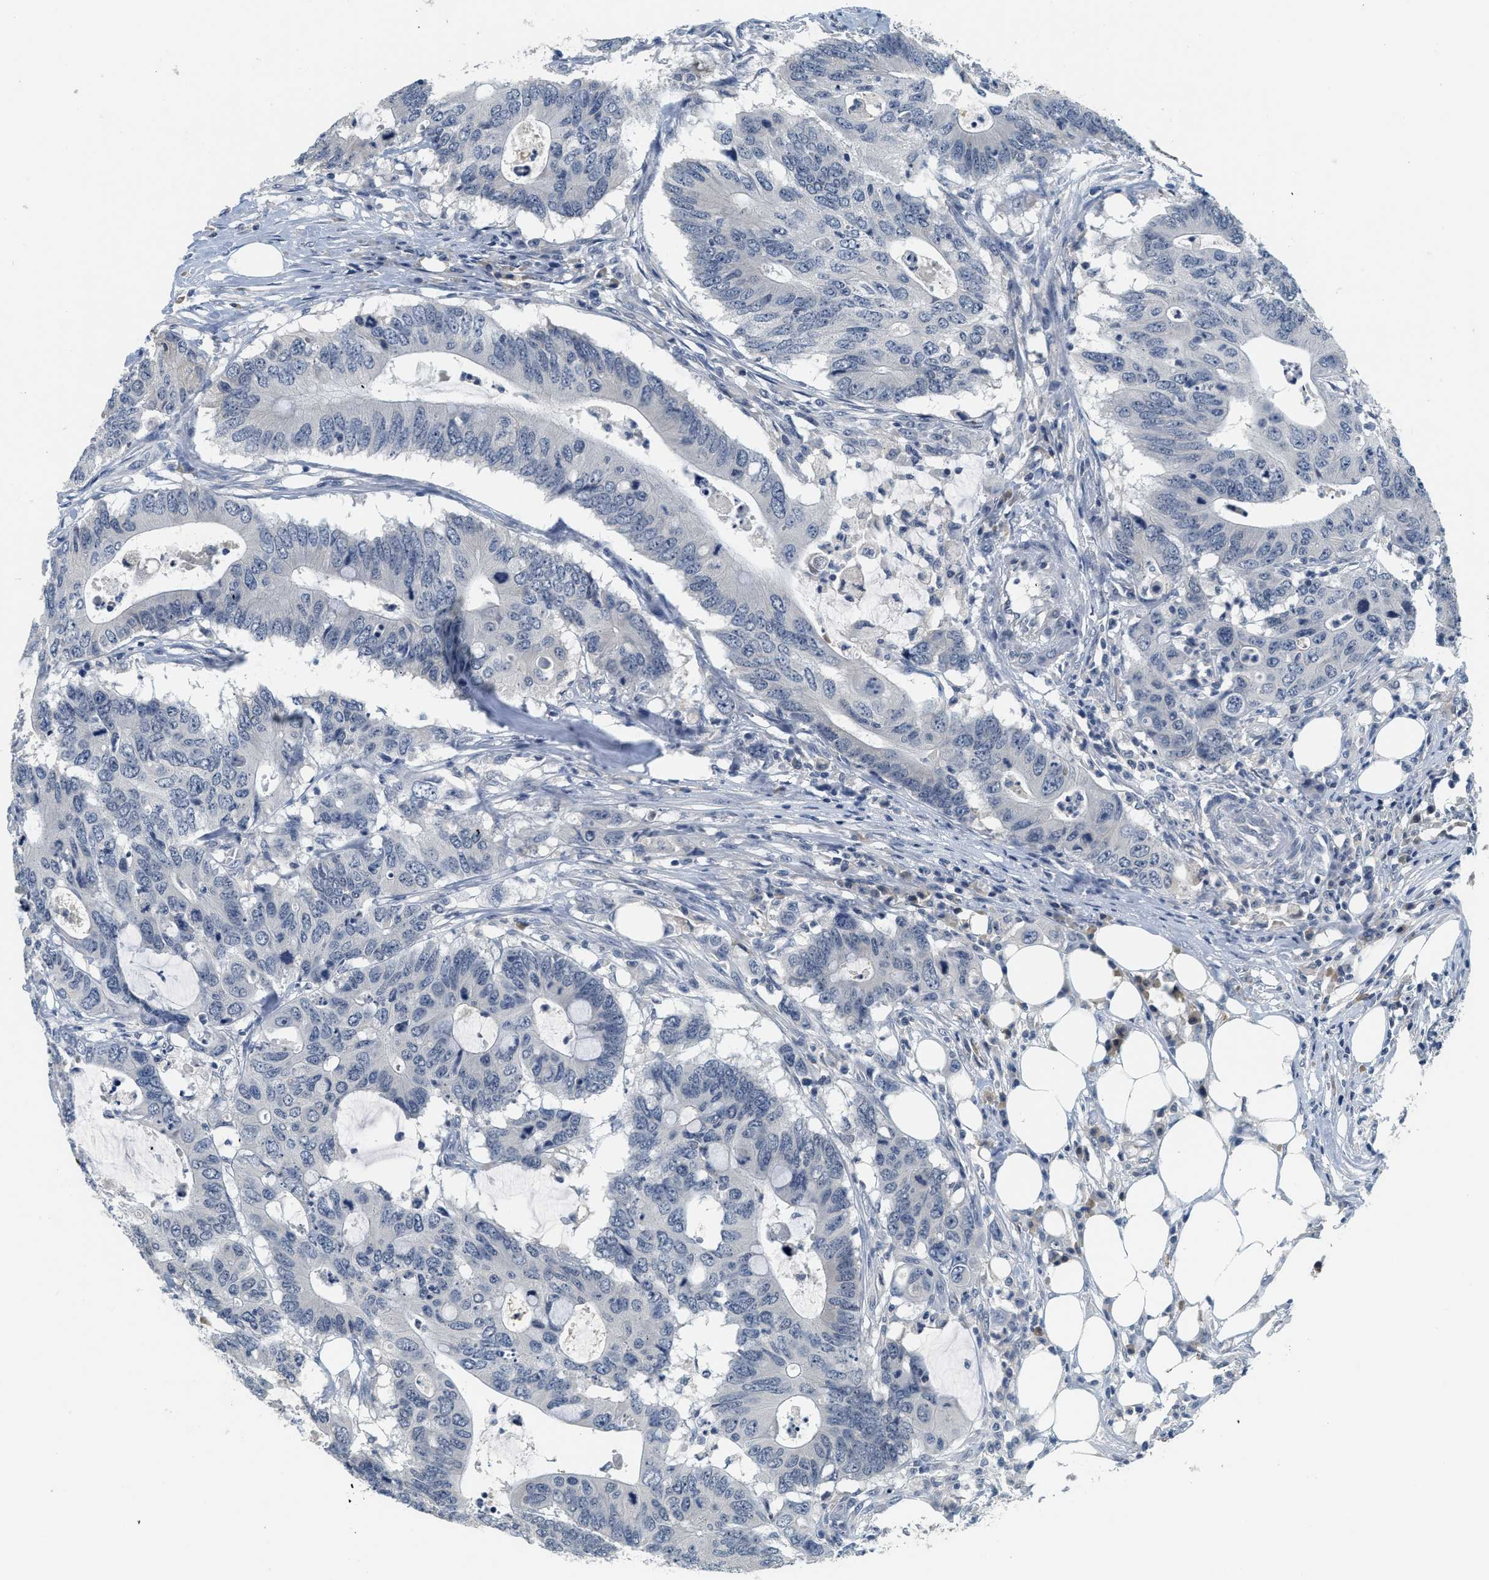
{"staining": {"intensity": "negative", "quantity": "none", "location": "none"}, "tissue": "colorectal cancer", "cell_type": "Tumor cells", "image_type": "cancer", "snomed": [{"axis": "morphology", "description": "Adenocarcinoma, NOS"}, {"axis": "topography", "description": "Colon"}], "caption": "Colorectal adenocarcinoma was stained to show a protein in brown. There is no significant positivity in tumor cells.", "gene": "MZF1", "patient": {"sex": "male", "age": 71}}